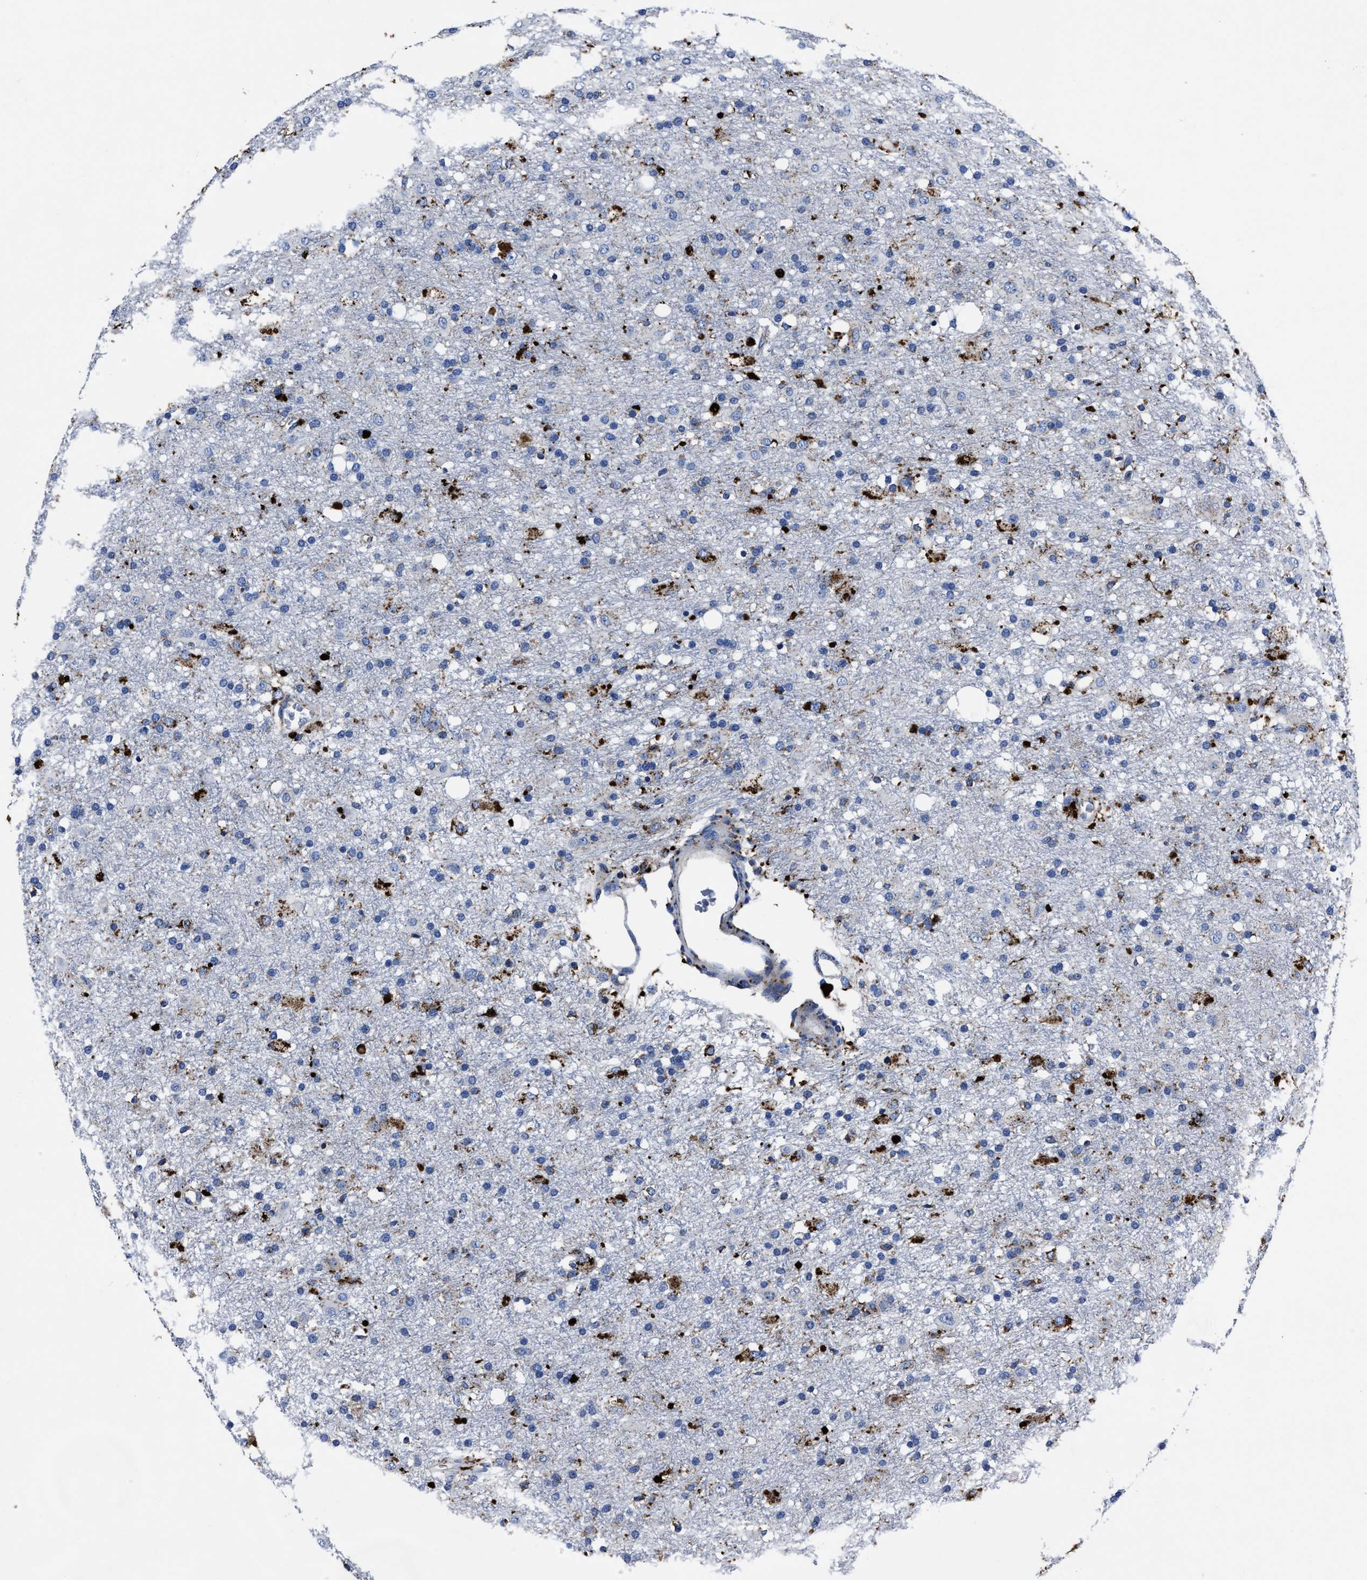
{"staining": {"intensity": "strong", "quantity": "<25%", "location": "cytoplasmic/membranous"}, "tissue": "glioma", "cell_type": "Tumor cells", "image_type": "cancer", "snomed": [{"axis": "morphology", "description": "Glioma, malignant, Low grade"}, {"axis": "topography", "description": "Brain"}], "caption": "IHC (DAB (3,3'-diaminobenzidine)) staining of glioma exhibits strong cytoplasmic/membranous protein staining in approximately <25% of tumor cells.", "gene": "LAMTOR4", "patient": {"sex": "male", "age": 65}}